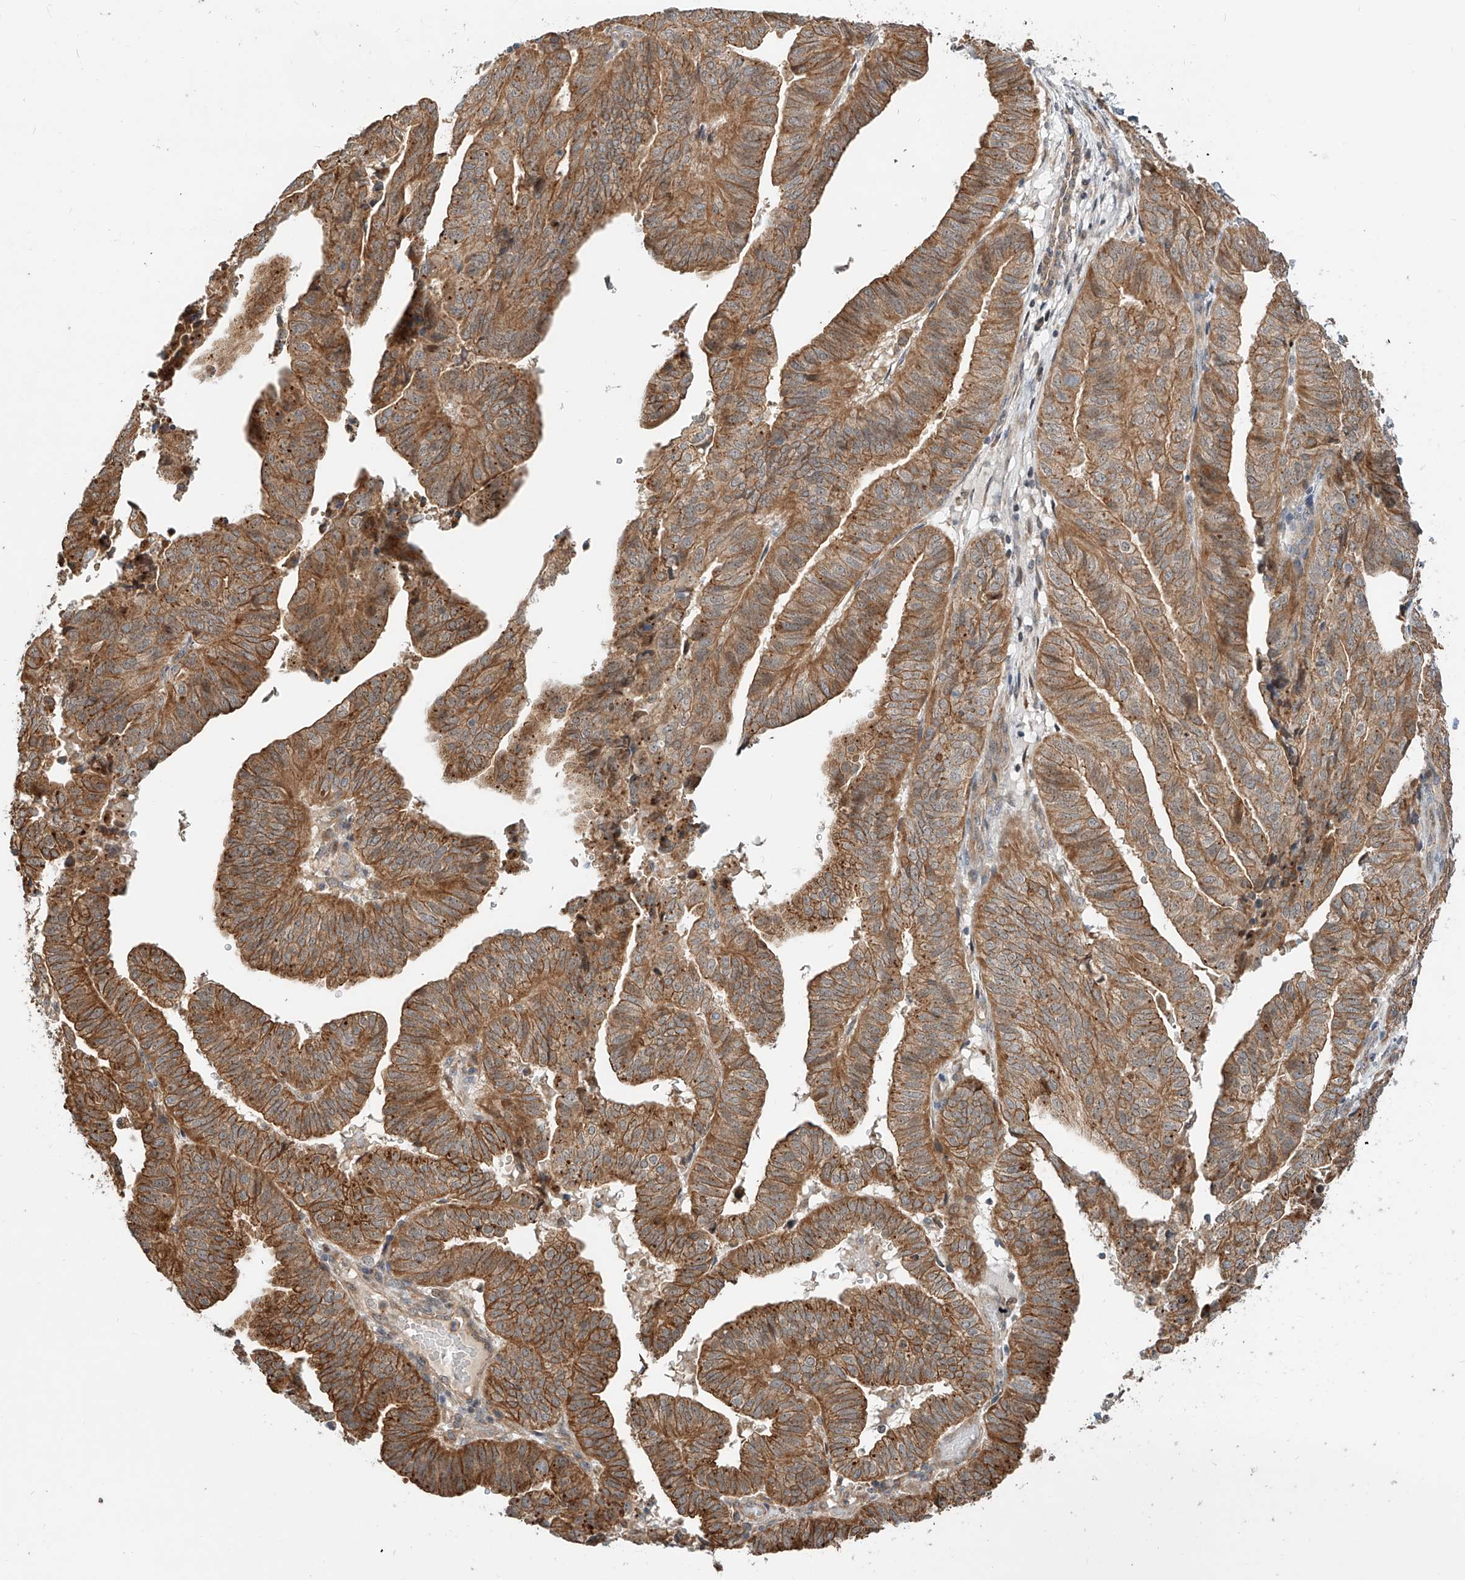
{"staining": {"intensity": "strong", "quantity": ">75%", "location": "cytoplasmic/membranous"}, "tissue": "endometrial cancer", "cell_type": "Tumor cells", "image_type": "cancer", "snomed": [{"axis": "morphology", "description": "Adenocarcinoma, NOS"}, {"axis": "topography", "description": "Uterus"}], "caption": "A photomicrograph of endometrial cancer stained for a protein shows strong cytoplasmic/membranous brown staining in tumor cells. Using DAB (3,3'-diaminobenzidine) (brown) and hematoxylin (blue) stains, captured at high magnification using brightfield microscopy.", "gene": "CPAMD8", "patient": {"sex": "female", "age": 77}}